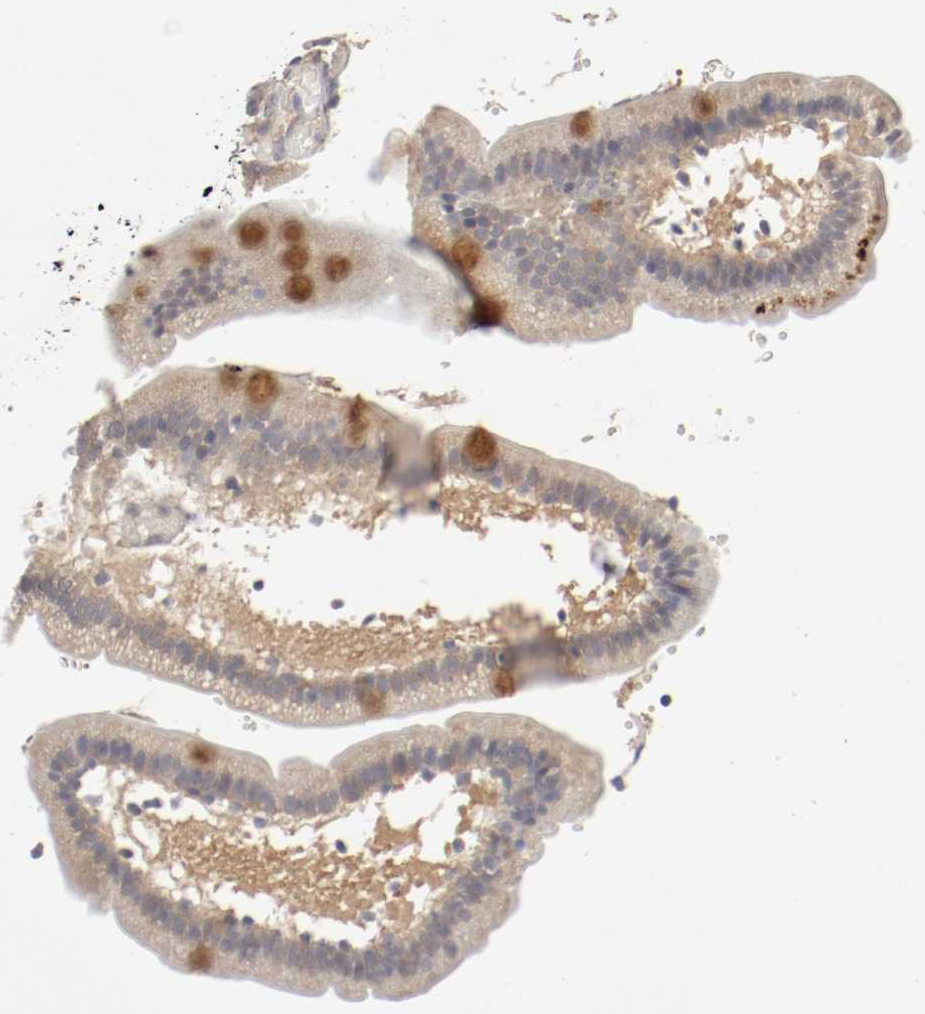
{"staining": {"intensity": "moderate", "quantity": "25%-75%", "location": "cytoplasmic/membranous"}, "tissue": "duodenum", "cell_type": "Glandular cells", "image_type": "normal", "snomed": [{"axis": "morphology", "description": "Normal tissue, NOS"}, {"axis": "topography", "description": "Duodenum"}], "caption": "Immunohistochemistry (IHC) staining of benign duodenum, which reveals medium levels of moderate cytoplasmic/membranous staining in approximately 25%-75% of glandular cells indicating moderate cytoplasmic/membranous protein expression. The staining was performed using DAB (brown) for protein detection and nuclei were counterstained in hematoxylin (blue).", "gene": "REN", "patient": {"sex": "male", "age": 66}}